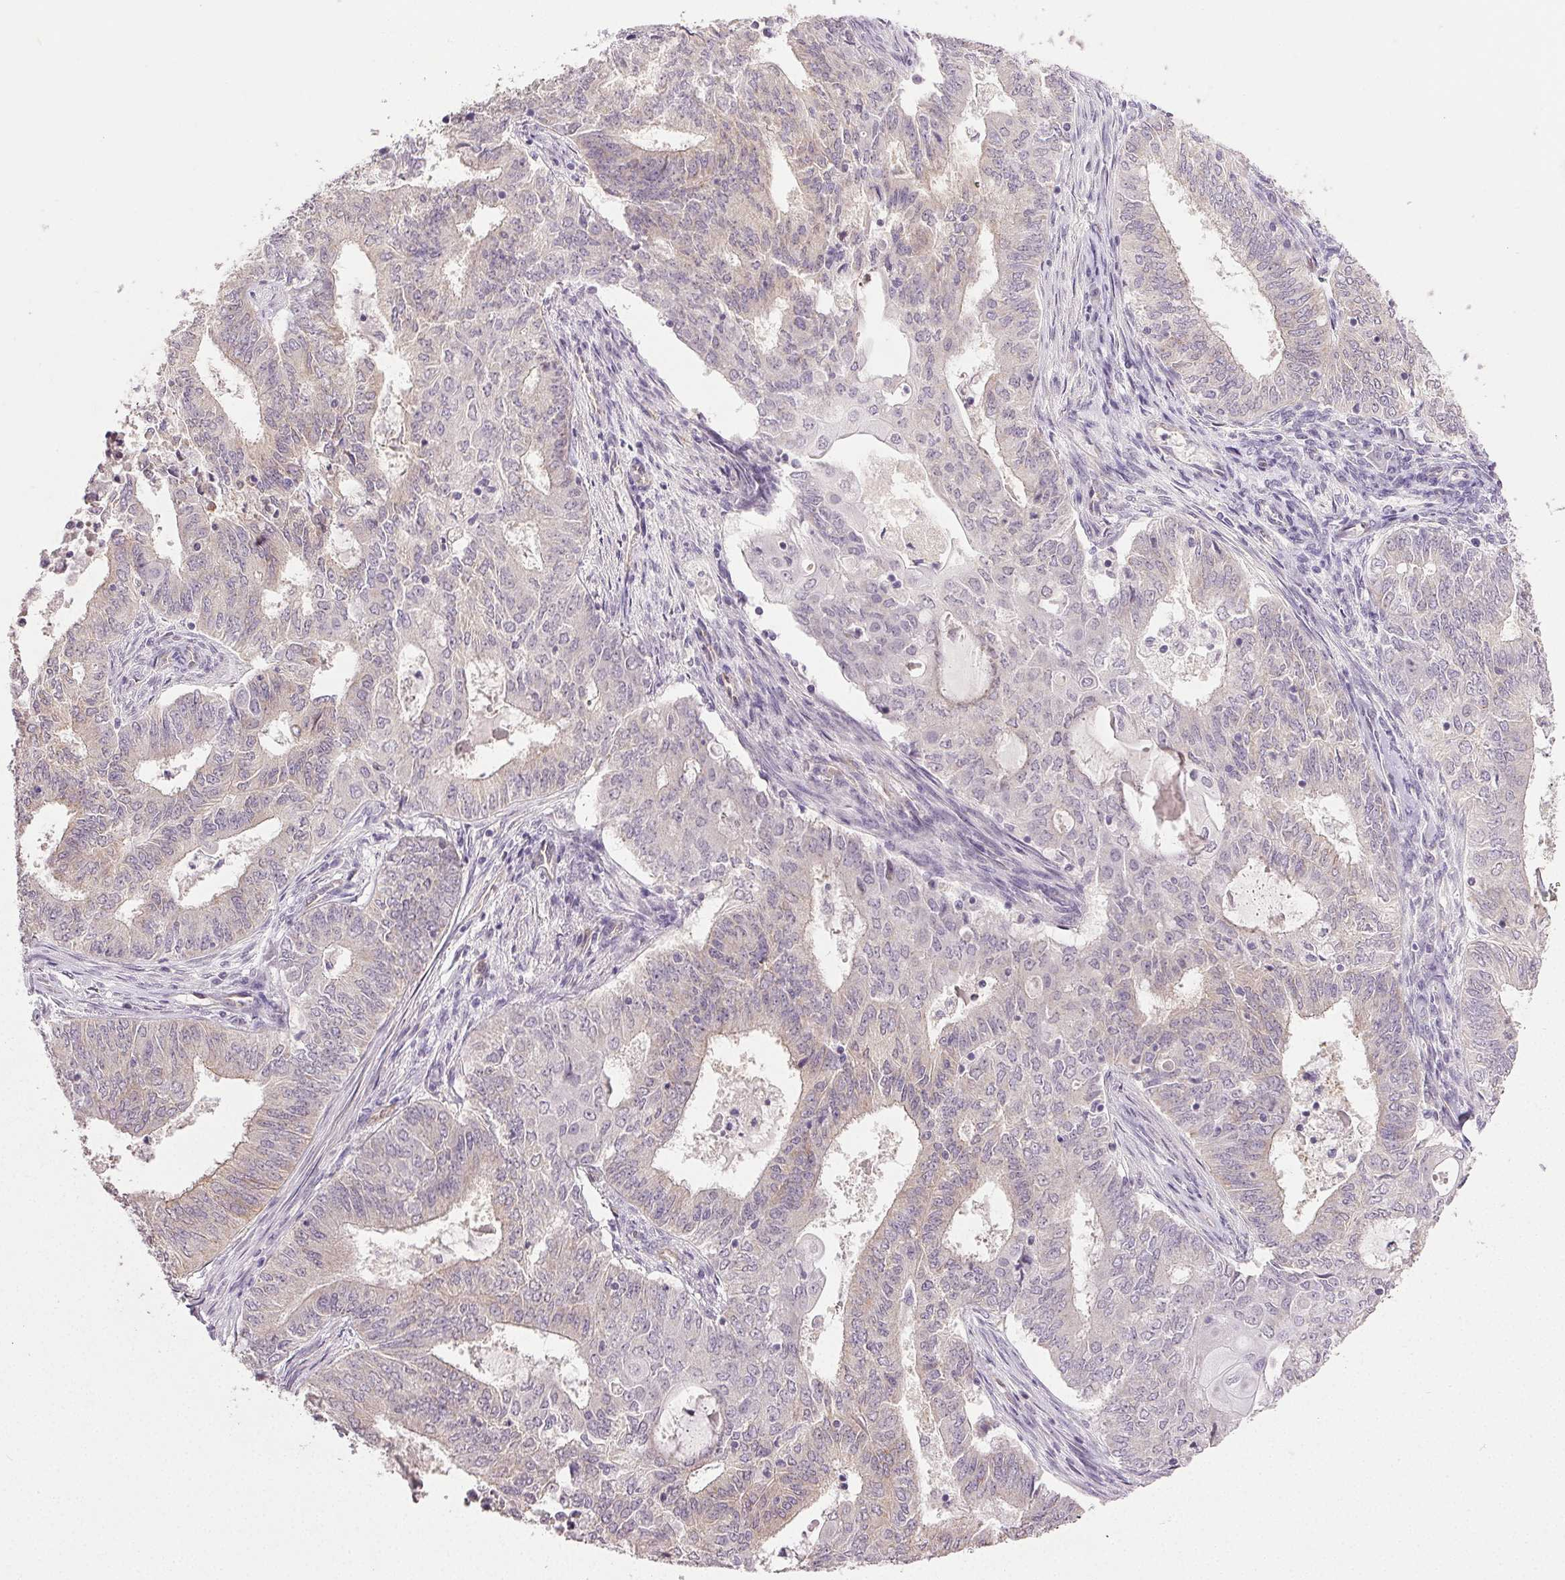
{"staining": {"intensity": "negative", "quantity": "none", "location": "none"}, "tissue": "endometrial cancer", "cell_type": "Tumor cells", "image_type": "cancer", "snomed": [{"axis": "morphology", "description": "Adenocarcinoma, NOS"}, {"axis": "topography", "description": "Endometrium"}], "caption": "IHC photomicrograph of neoplastic tissue: endometrial adenocarcinoma stained with DAB displays no significant protein expression in tumor cells. The staining was performed using DAB to visualize the protein expression in brown, while the nuclei were stained in blue with hematoxylin (Magnification: 20x).", "gene": "PLCB1", "patient": {"sex": "female", "age": 62}}